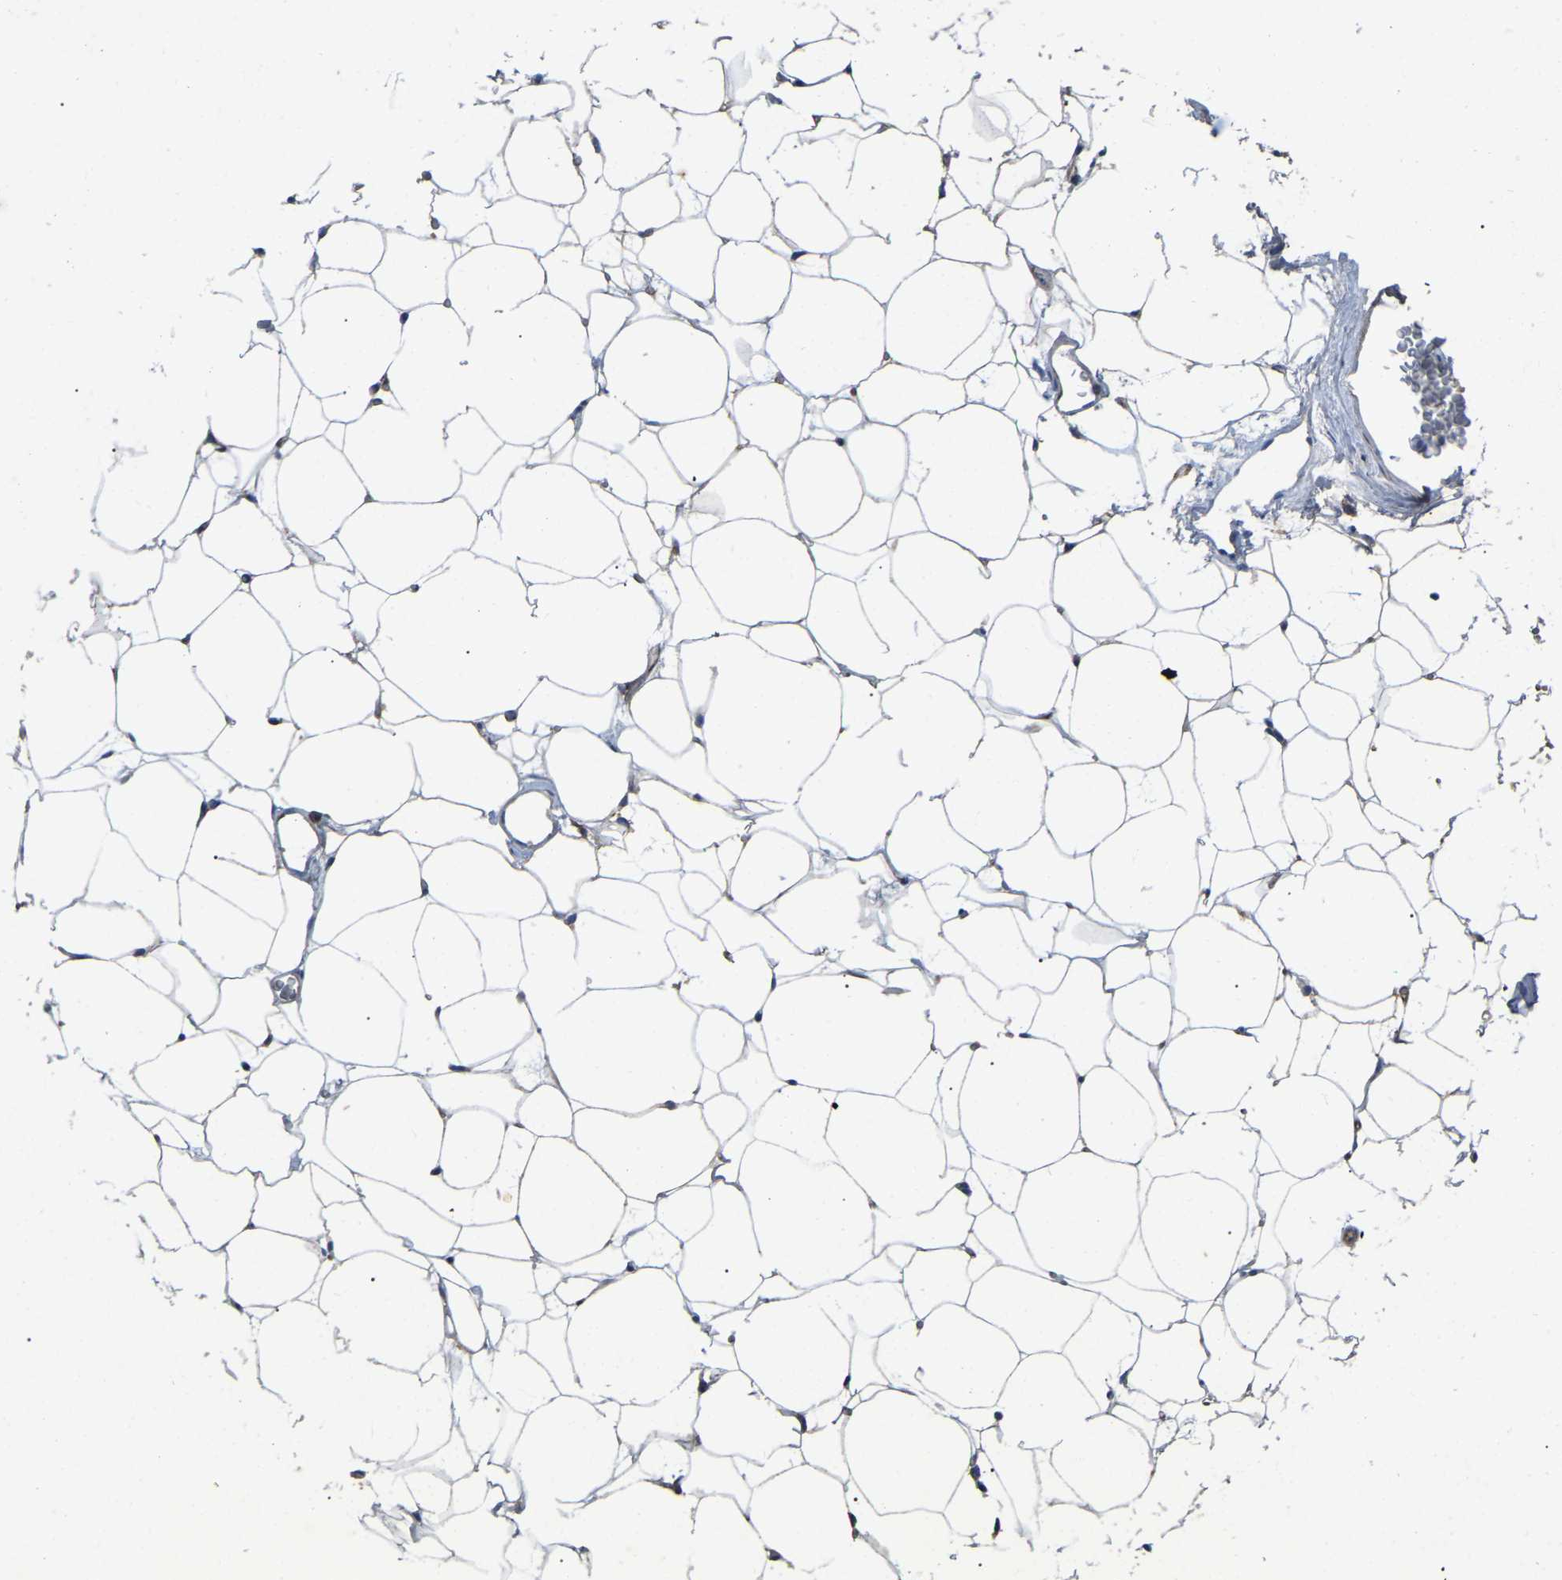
{"staining": {"intensity": "moderate", "quantity": ">75%", "location": "cytoplasmic/membranous"}, "tissue": "adipose tissue", "cell_type": "Adipocytes", "image_type": "normal", "snomed": [{"axis": "morphology", "description": "Normal tissue, NOS"}, {"axis": "topography", "description": "Breast"}, {"axis": "topography", "description": "Soft tissue"}], "caption": "Human adipose tissue stained for a protein (brown) shows moderate cytoplasmic/membranous positive positivity in about >75% of adipocytes.", "gene": "AIMP1", "patient": {"sex": "female", "age": 75}}